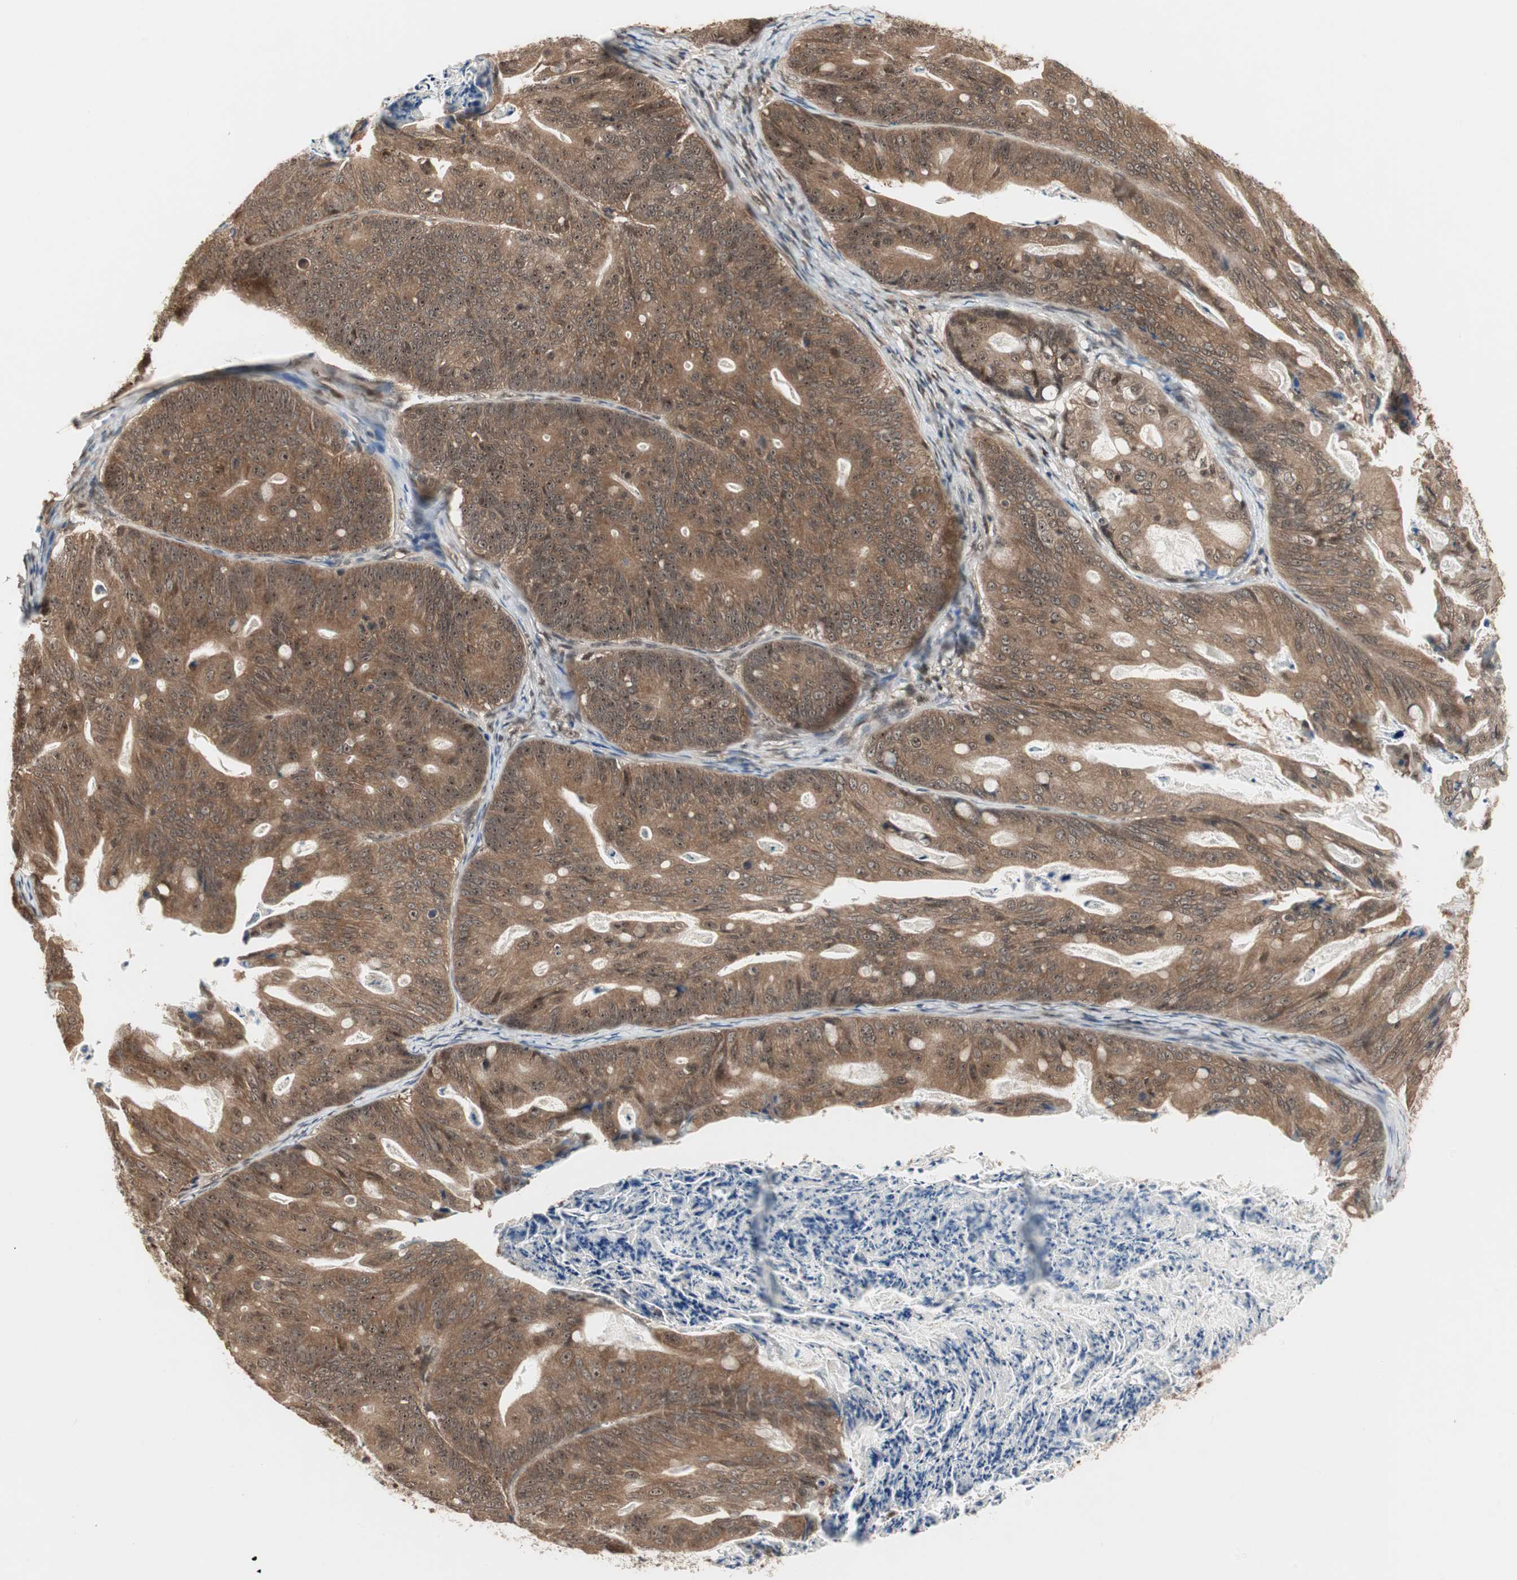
{"staining": {"intensity": "moderate", "quantity": ">75%", "location": "cytoplasmic/membranous,nuclear"}, "tissue": "ovarian cancer", "cell_type": "Tumor cells", "image_type": "cancer", "snomed": [{"axis": "morphology", "description": "Cystadenocarcinoma, mucinous, NOS"}, {"axis": "topography", "description": "Ovary"}], "caption": "Immunohistochemical staining of human mucinous cystadenocarcinoma (ovarian) exhibits medium levels of moderate cytoplasmic/membranous and nuclear protein expression in approximately >75% of tumor cells.", "gene": "CSNK2B", "patient": {"sex": "female", "age": 37}}